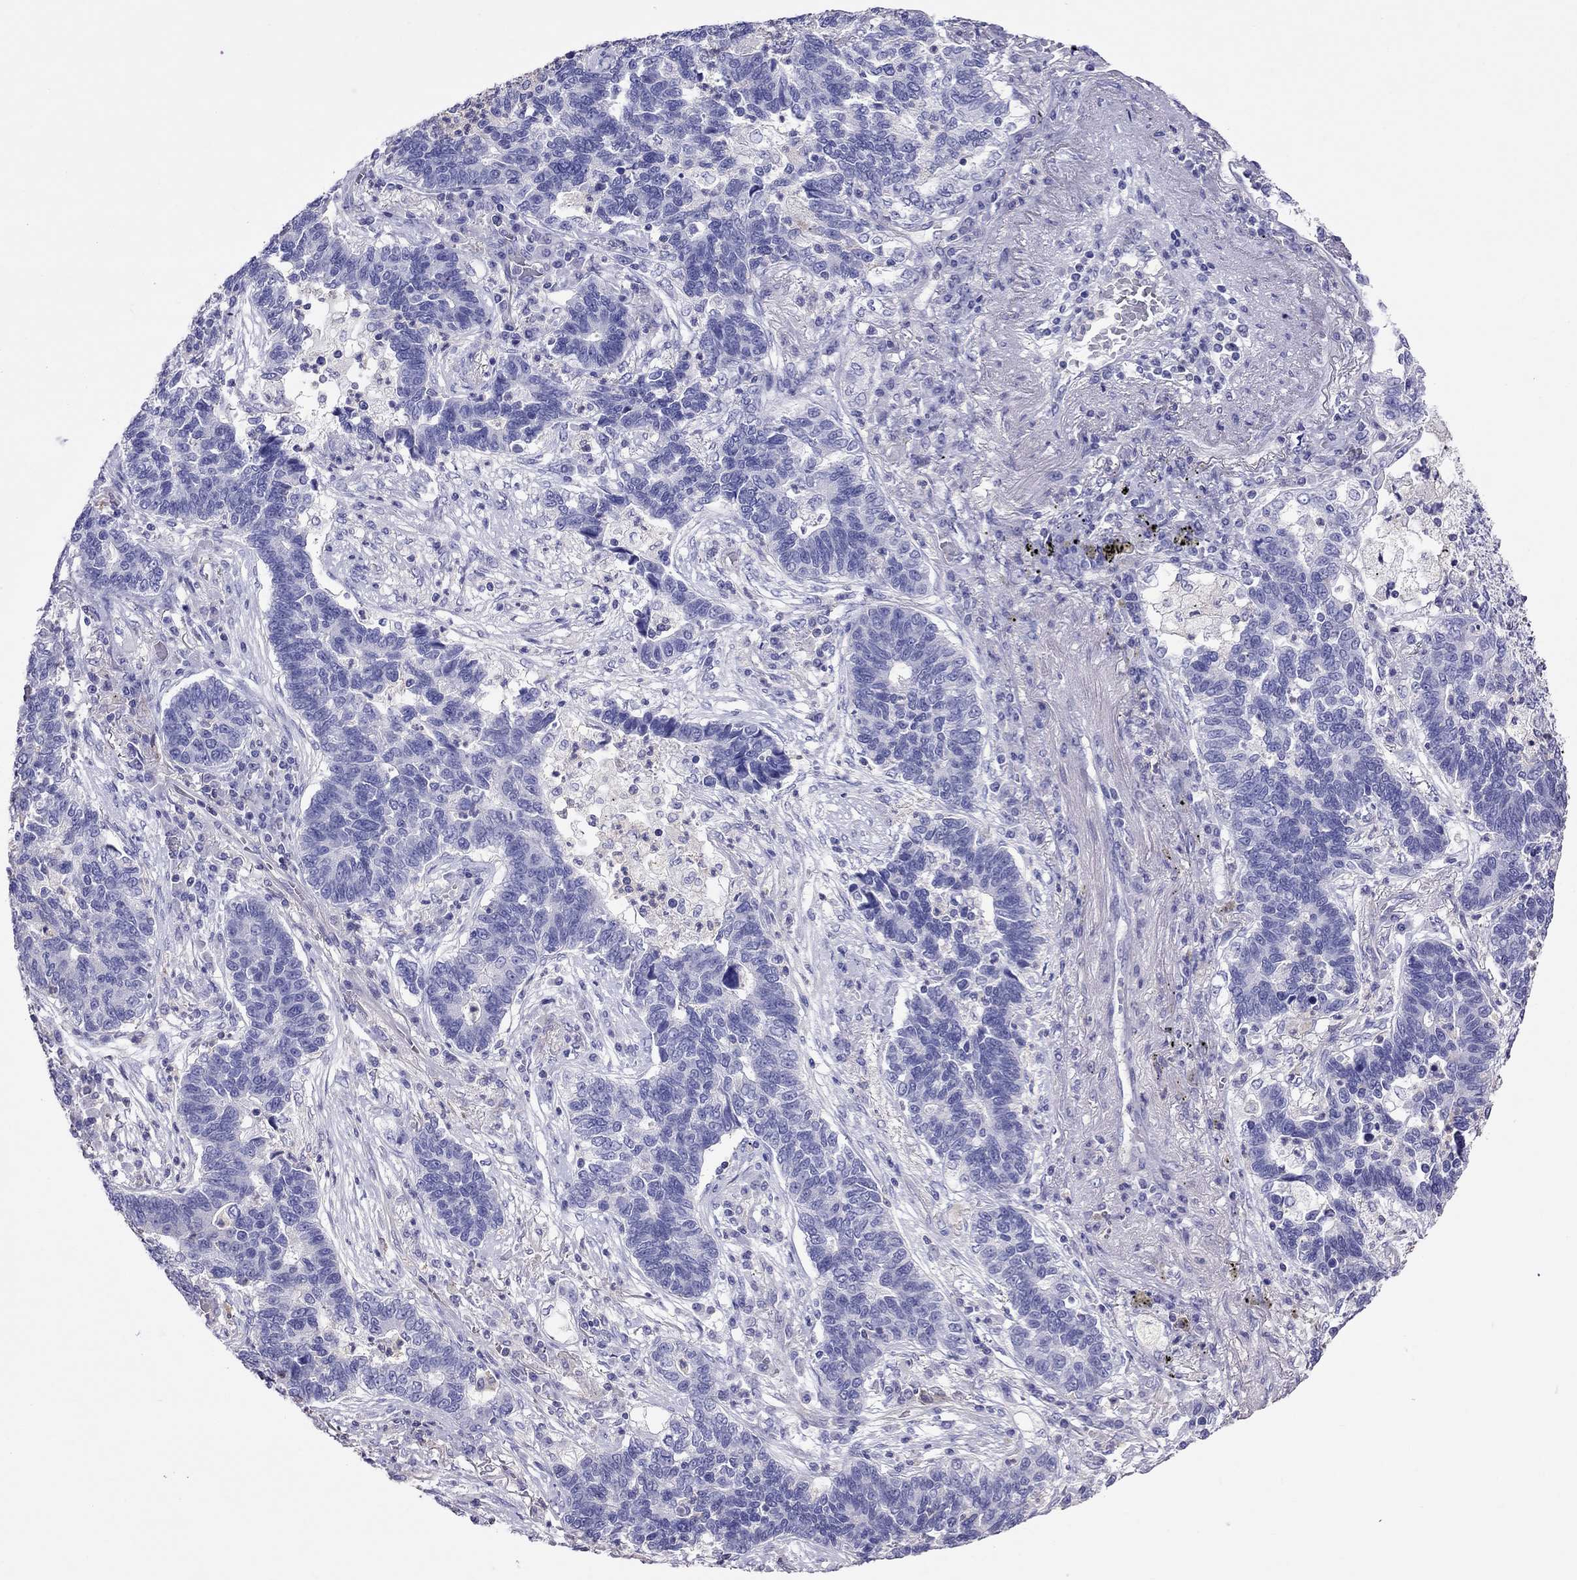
{"staining": {"intensity": "negative", "quantity": "none", "location": "none"}, "tissue": "lung cancer", "cell_type": "Tumor cells", "image_type": "cancer", "snomed": [{"axis": "morphology", "description": "Adenocarcinoma, NOS"}, {"axis": "topography", "description": "Lung"}], "caption": "Micrograph shows no protein staining in tumor cells of lung cancer (adenocarcinoma) tissue. (DAB immunohistochemistry (IHC) with hematoxylin counter stain).", "gene": "TEX22", "patient": {"sex": "female", "age": 57}}